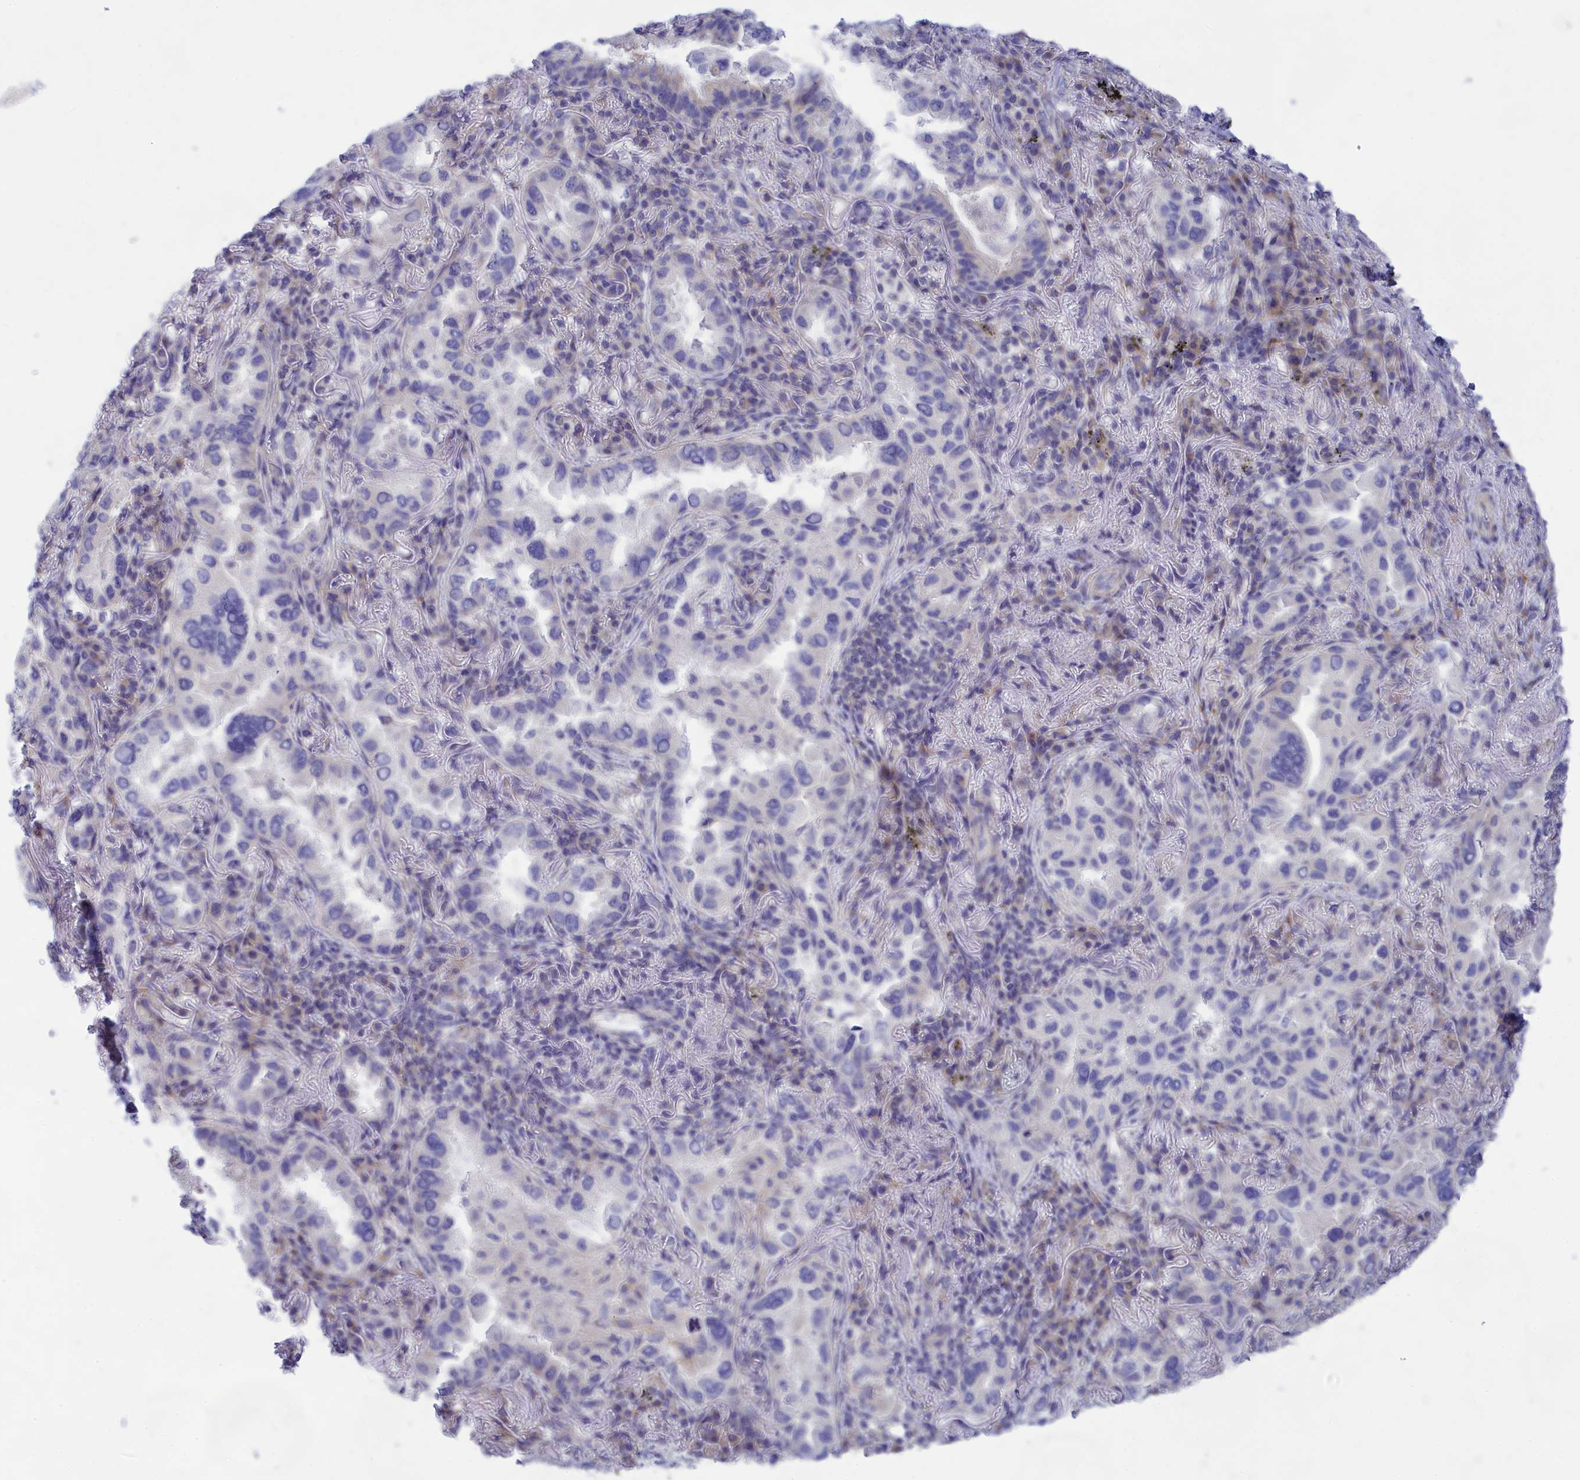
{"staining": {"intensity": "negative", "quantity": "none", "location": "none"}, "tissue": "lung cancer", "cell_type": "Tumor cells", "image_type": "cancer", "snomed": [{"axis": "morphology", "description": "Adenocarcinoma, NOS"}, {"axis": "topography", "description": "Lung"}], "caption": "This is a histopathology image of immunohistochemistry (IHC) staining of lung cancer, which shows no positivity in tumor cells. (Immunohistochemistry, brightfield microscopy, high magnification).", "gene": "TMEM30B", "patient": {"sex": "female", "age": 69}}